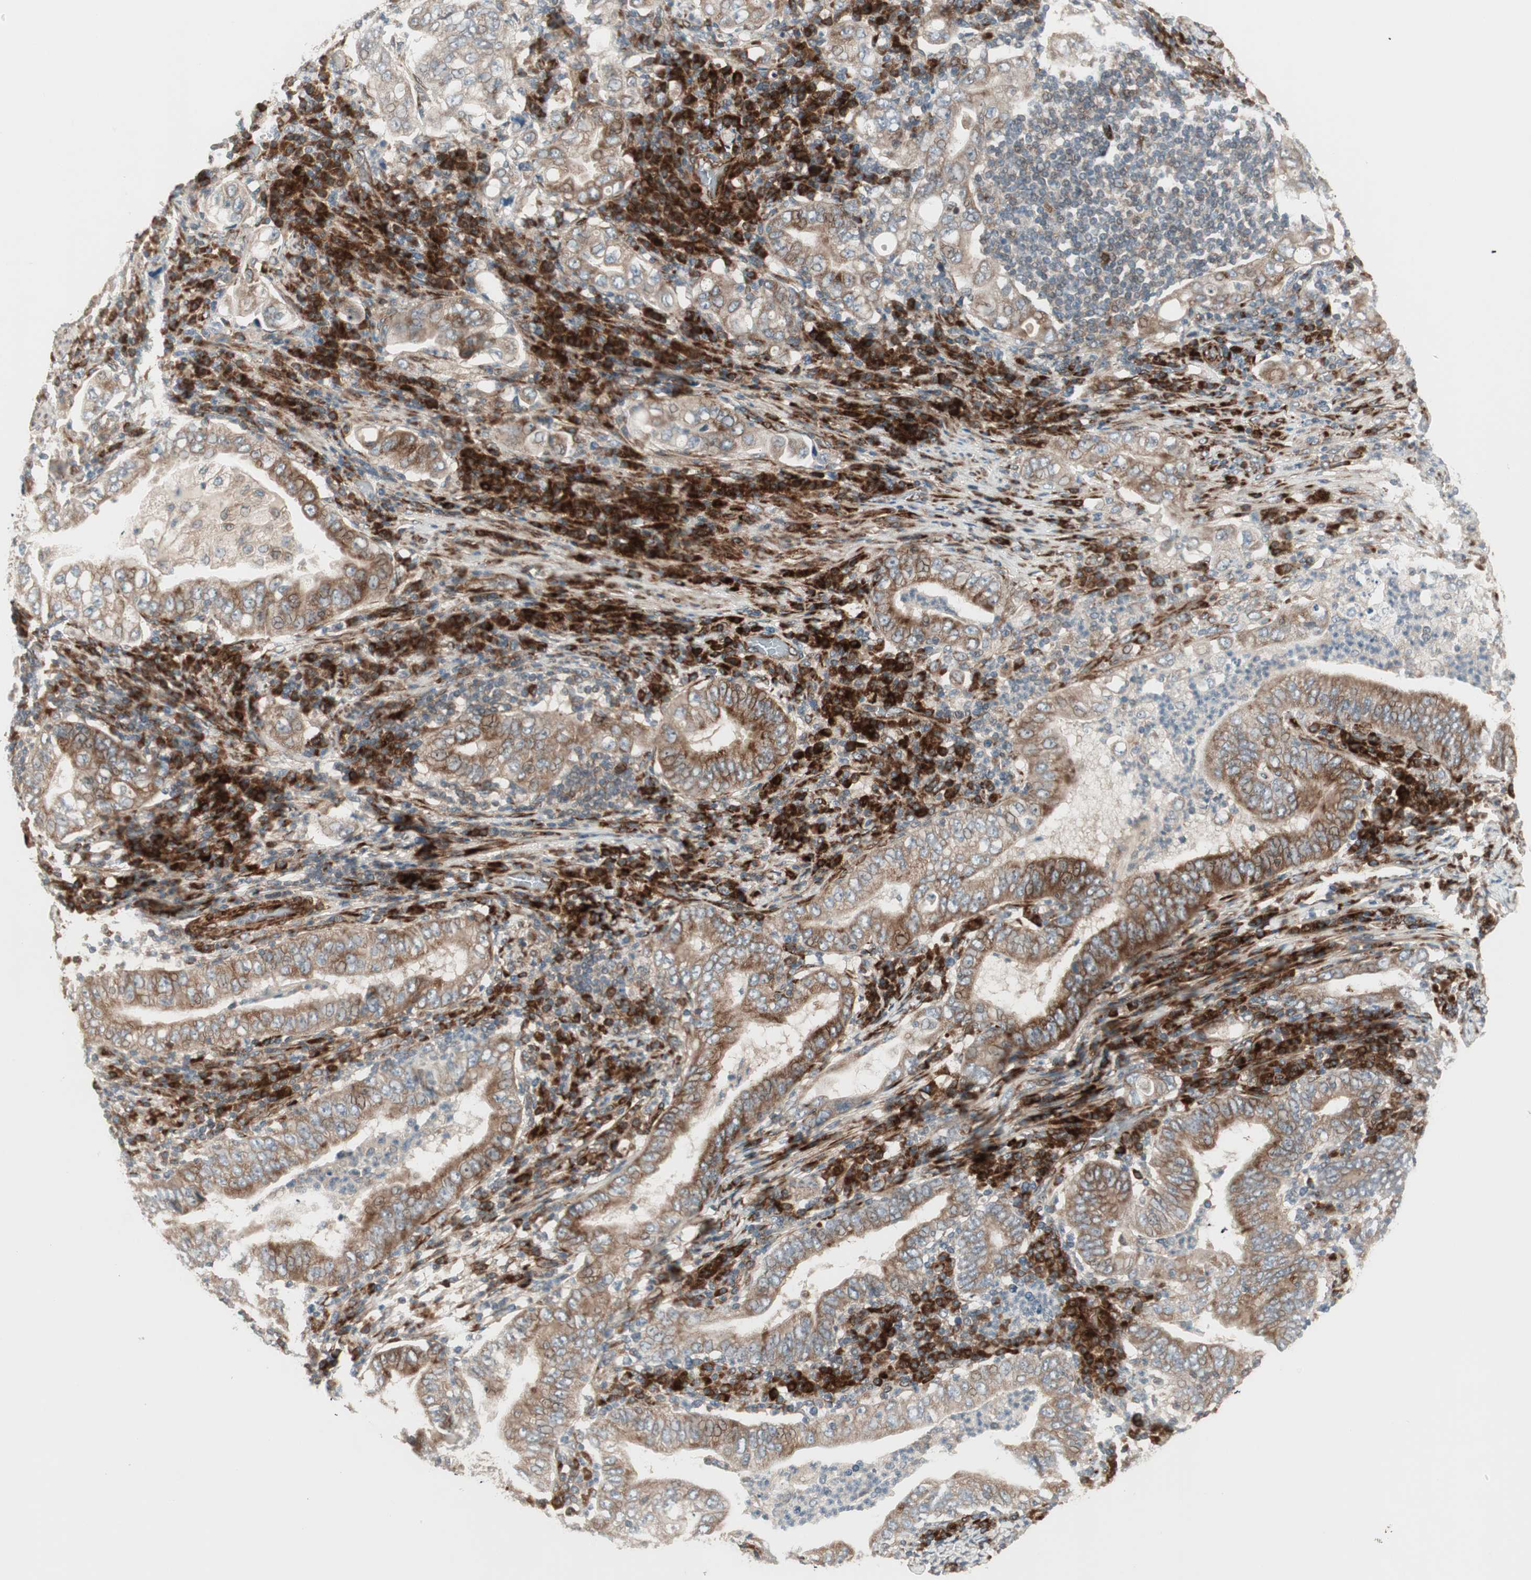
{"staining": {"intensity": "moderate", "quantity": ">75%", "location": "cytoplasmic/membranous"}, "tissue": "stomach cancer", "cell_type": "Tumor cells", "image_type": "cancer", "snomed": [{"axis": "morphology", "description": "Normal tissue, NOS"}, {"axis": "morphology", "description": "Adenocarcinoma, NOS"}, {"axis": "topography", "description": "Esophagus"}, {"axis": "topography", "description": "Stomach, upper"}, {"axis": "topography", "description": "Peripheral nerve tissue"}], "caption": "The immunohistochemical stain shows moderate cytoplasmic/membranous staining in tumor cells of stomach adenocarcinoma tissue. (Stains: DAB (3,3'-diaminobenzidine) in brown, nuclei in blue, Microscopy: brightfield microscopy at high magnification).", "gene": "PPP2R5E", "patient": {"sex": "male", "age": 62}}